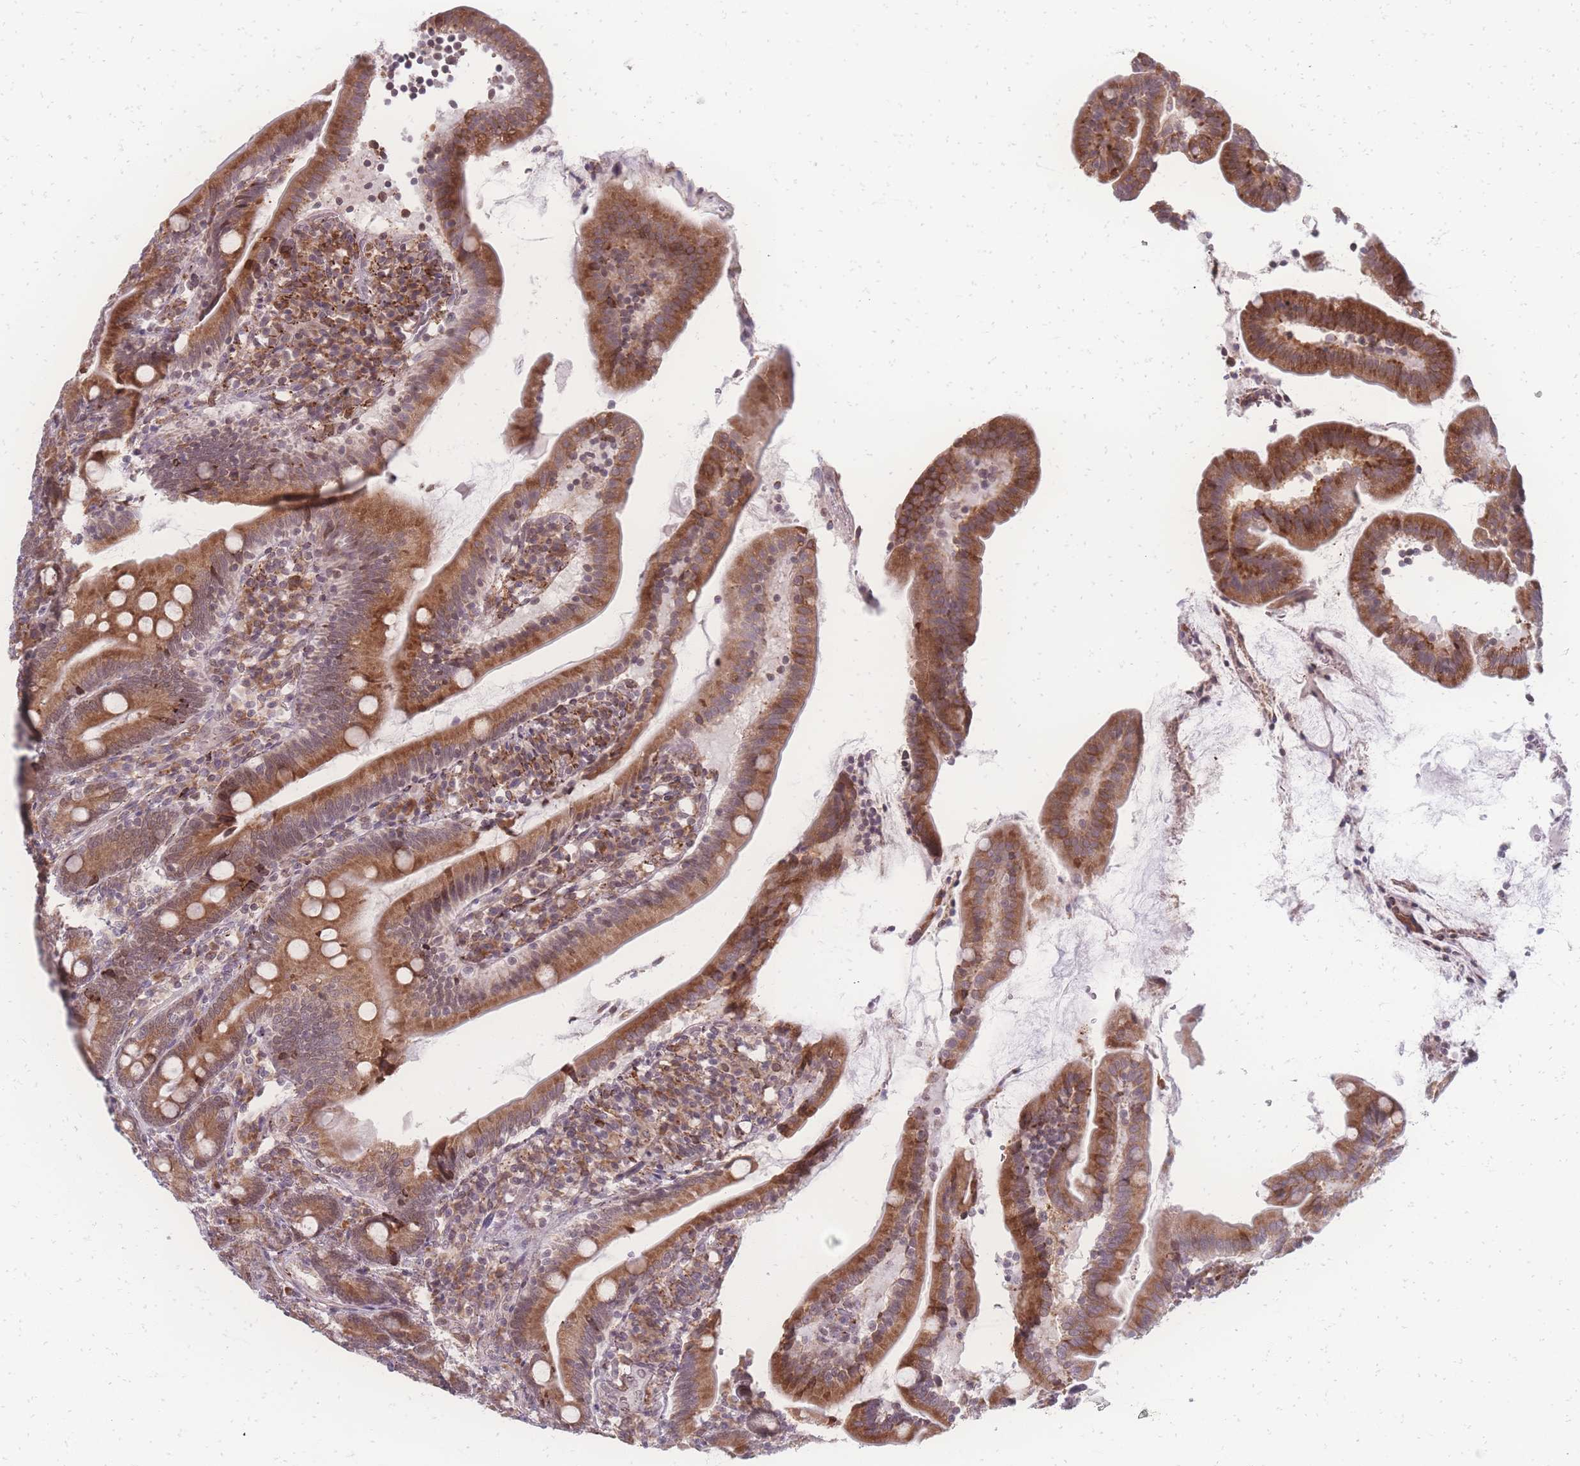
{"staining": {"intensity": "strong", "quantity": ">75%", "location": "cytoplasmic/membranous,nuclear"}, "tissue": "duodenum", "cell_type": "Glandular cells", "image_type": "normal", "snomed": [{"axis": "morphology", "description": "Normal tissue, NOS"}, {"axis": "topography", "description": "Duodenum"}], "caption": "Immunohistochemistry (IHC) of benign duodenum demonstrates high levels of strong cytoplasmic/membranous,nuclear staining in approximately >75% of glandular cells. (Brightfield microscopy of DAB IHC at high magnification).", "gene": "ZC3H13", "patient": {"sex": "female", "age": 67}}